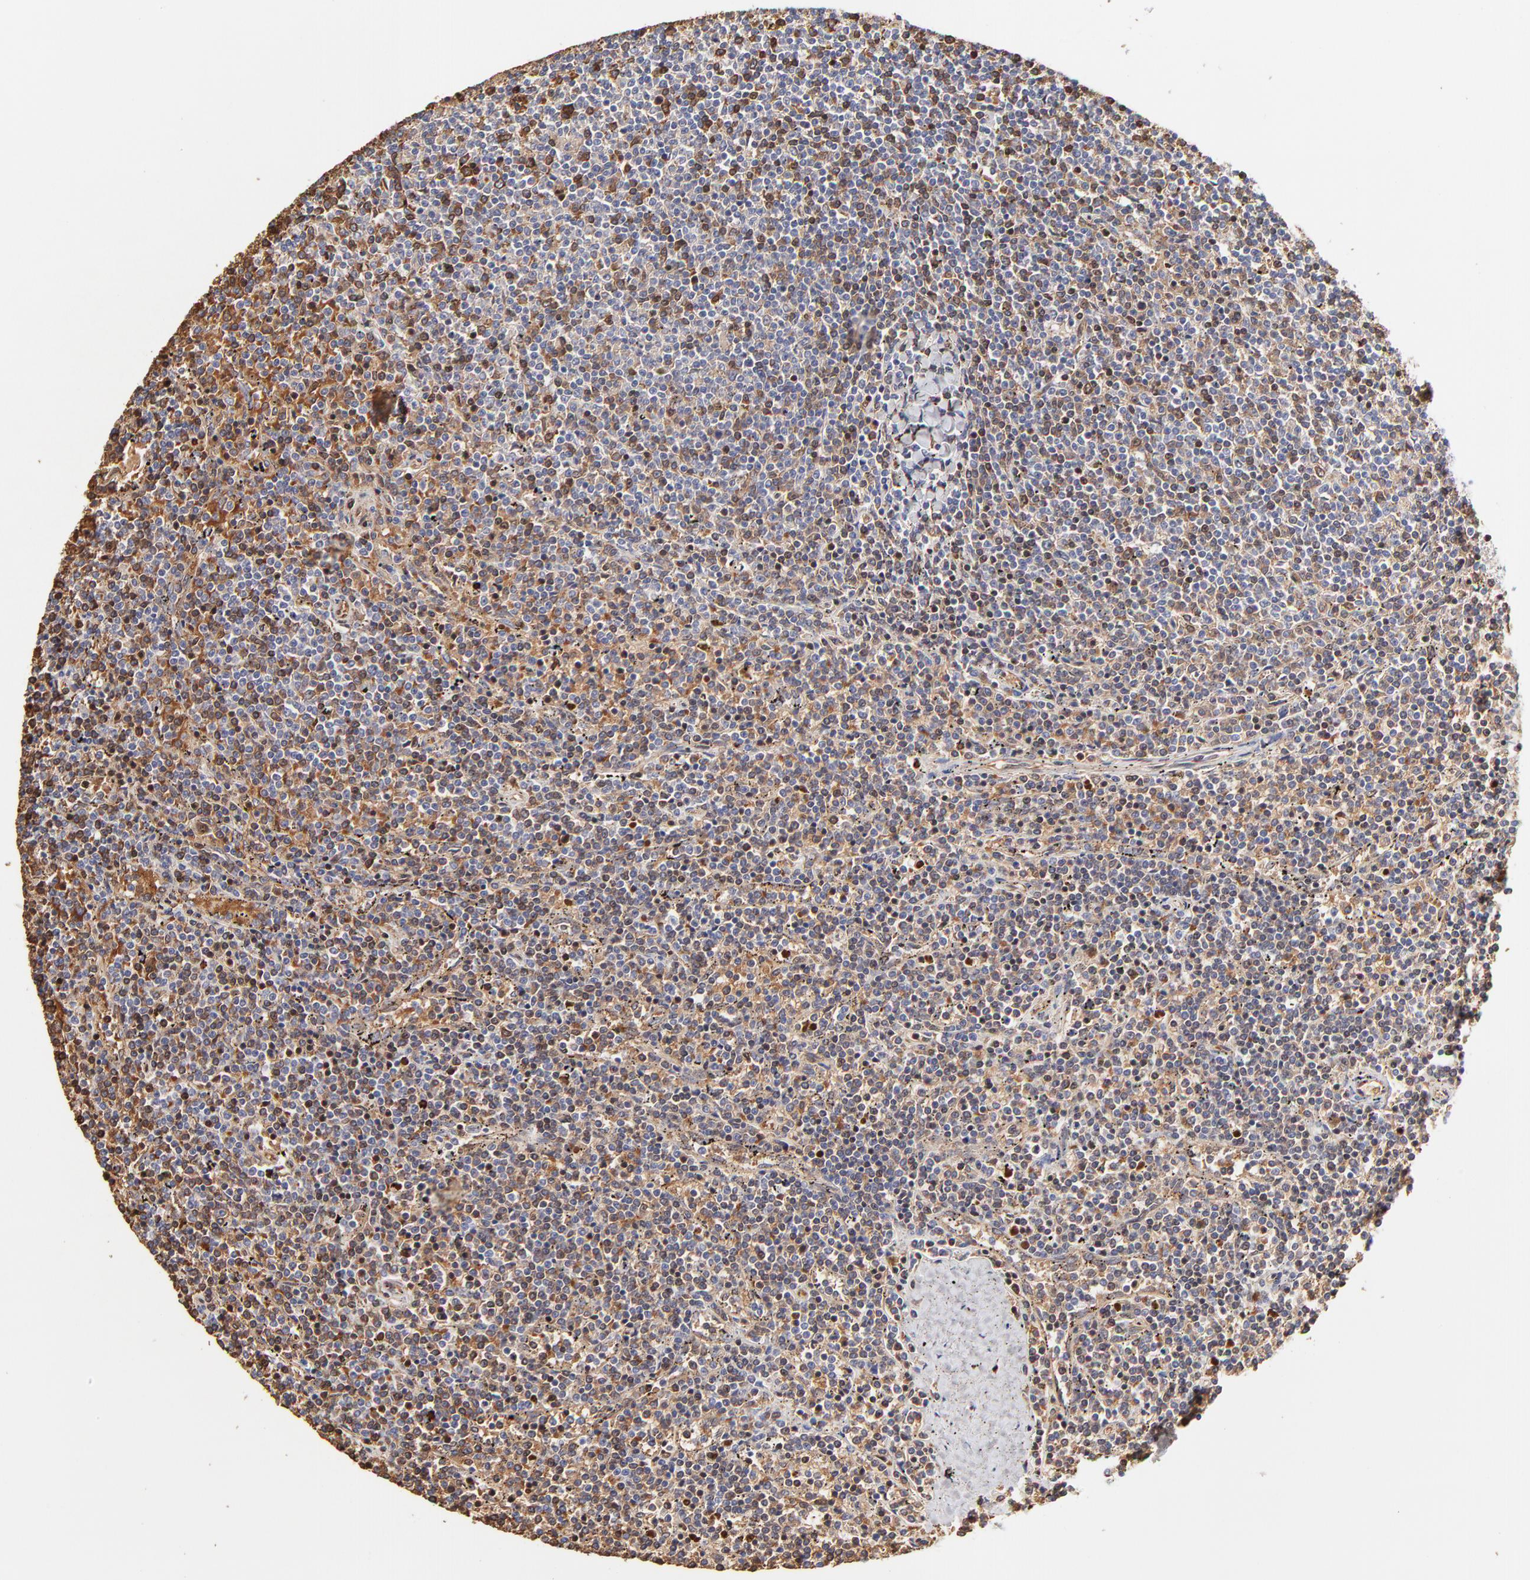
{"staining": {"intensity": "moderate", "quantity": "25%-75%", "location": "cytoplasmic/membranous"}, "tissue": "lymphoma", "cell_type": "Tumor cells", "image_type": "cancer", "snomed": [{"axis": "morphology", "description": "Malignant lymphoma, non-Hodgkin's type, Low grade"}, {"axis": "topography", "description": "Spleen"}], "caption": "High-magnification brightfield microscopy of lymphoma stained with DAB (3,3'-diaminobenzidine) (brown) and counterstained with hematoxylin (blue). tumor cells exhibit moderate cytoplasmic/membranous expression is seen in about25%-75% of cells.", "gene": "CD2AP", "patient": {"sex": "female", "age": 50}}